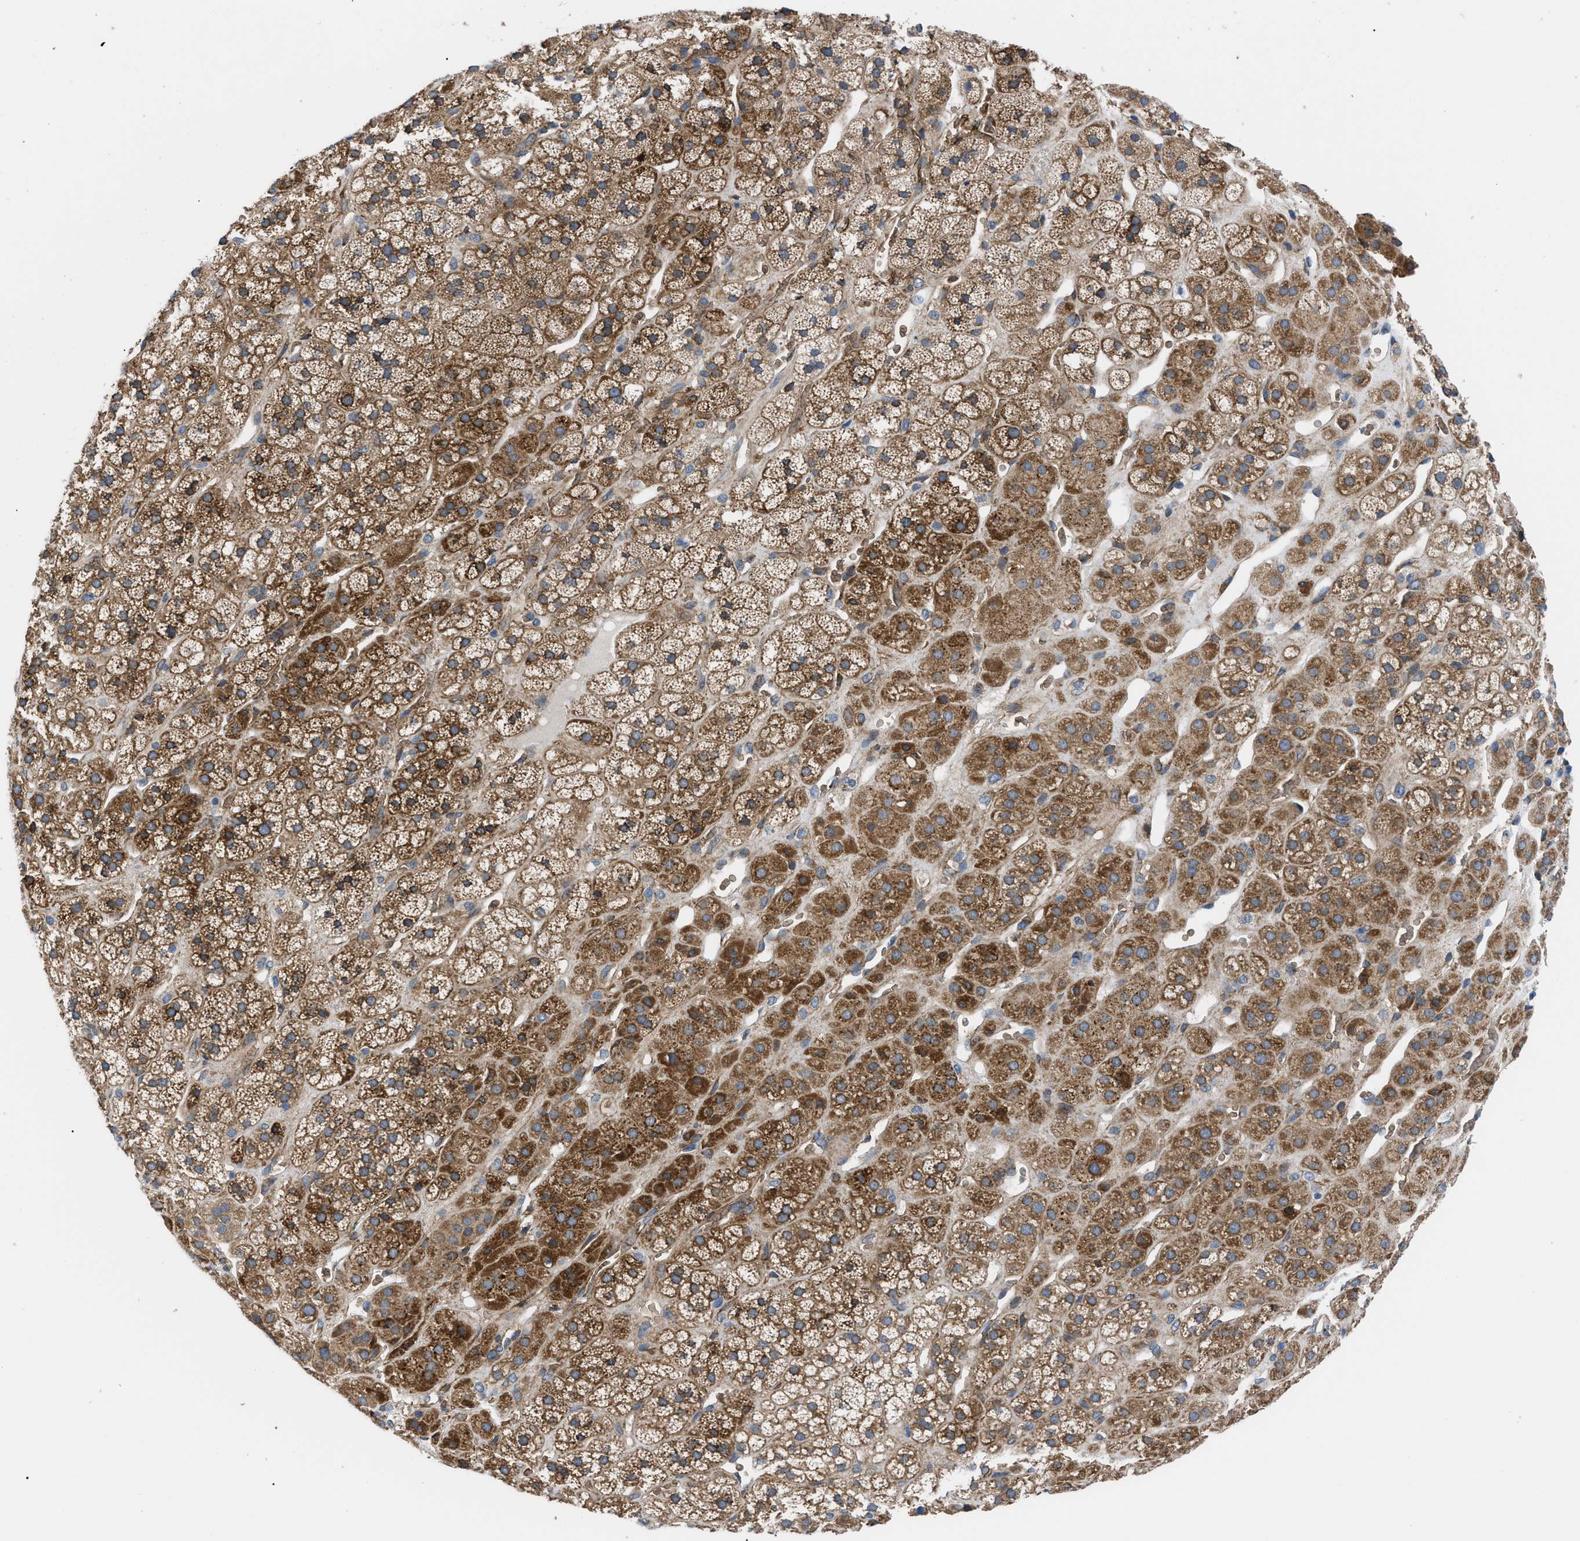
{"staining": {"intensity": "moderate", "quantity": ">75%", "location": "cytoplasmic/membranous"}, "tissue": "adrenal gland", "cell_type": "Glandular cells", "image_type": "normal", "snomed": [{"axis": "morphology", "description": "Normal tissue, NOS"}, {"axis": "topography", "description": "Adrenal gland"}], "caption": "Glandular cells show moderate cytoplasmic/membranous positivity in about >75% of cells in unremarkable adrenal gland.", "gene": "MYO10", "patient": {"sex": "male", "age": 56}}